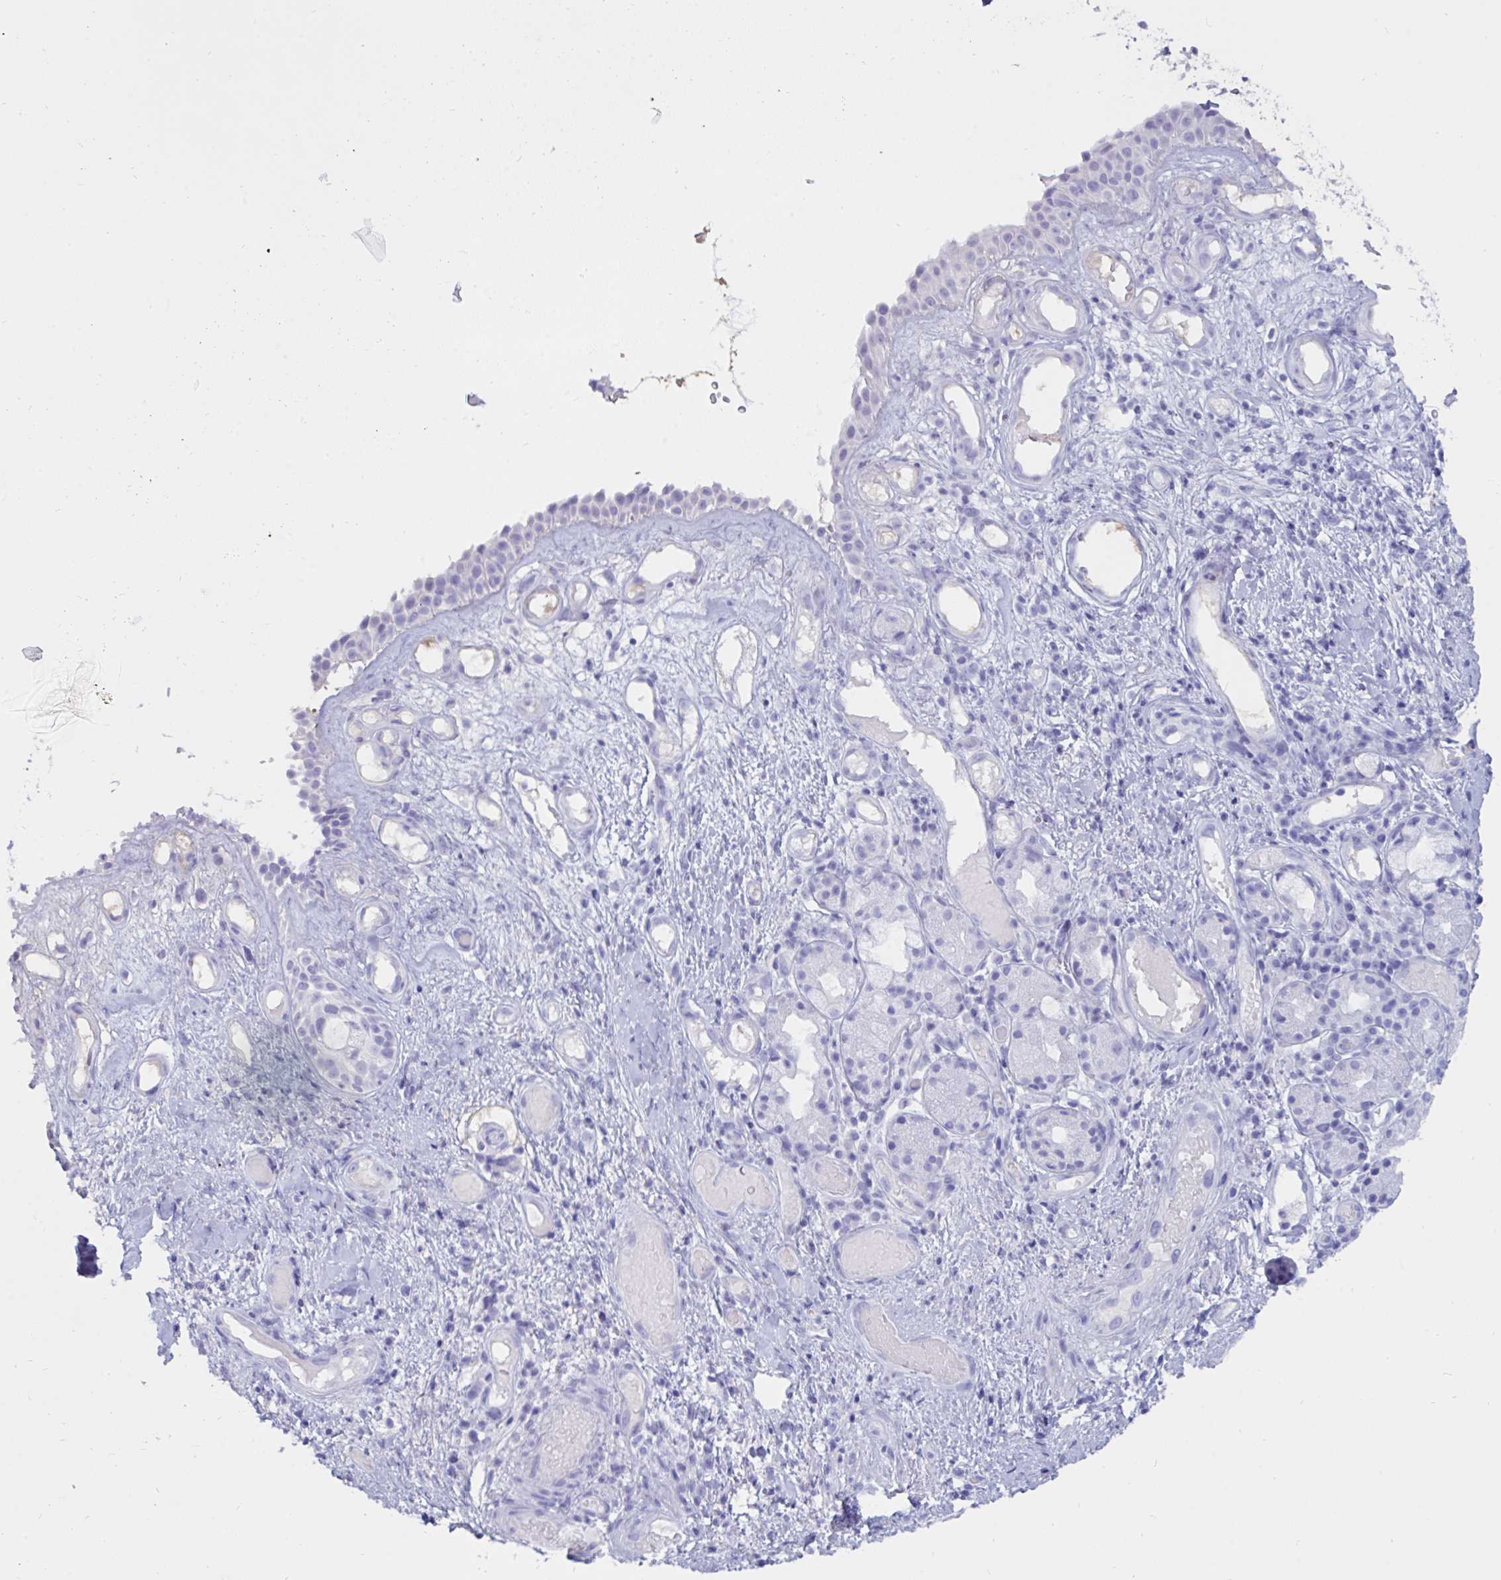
{"staining": {"intensity": "negative", "quantity": "none", "location": "none"}, "tissue": "nasopharynx", "cell_type": "Respiratory epithelial cells", "image_type": "normal", "snomed": [{"axis": "morphology", "description": "Normal tissue, NOS"}, {"axis": "morphology", "description": "Inflammation, NOS"}, {"axis": "topography", "description": "Nasopharynx"}], "caption": "Immunohistochemical staining of unremarkable human nasopharynx shows no significant positivity in respiratory epithelial cells. (DAB (3,3'-diaminobenzidine) immunohistochemistry with hematoxylin counter stain).", "gene": "TNNC1", "patient": {"sex": "male", "age": 54}}